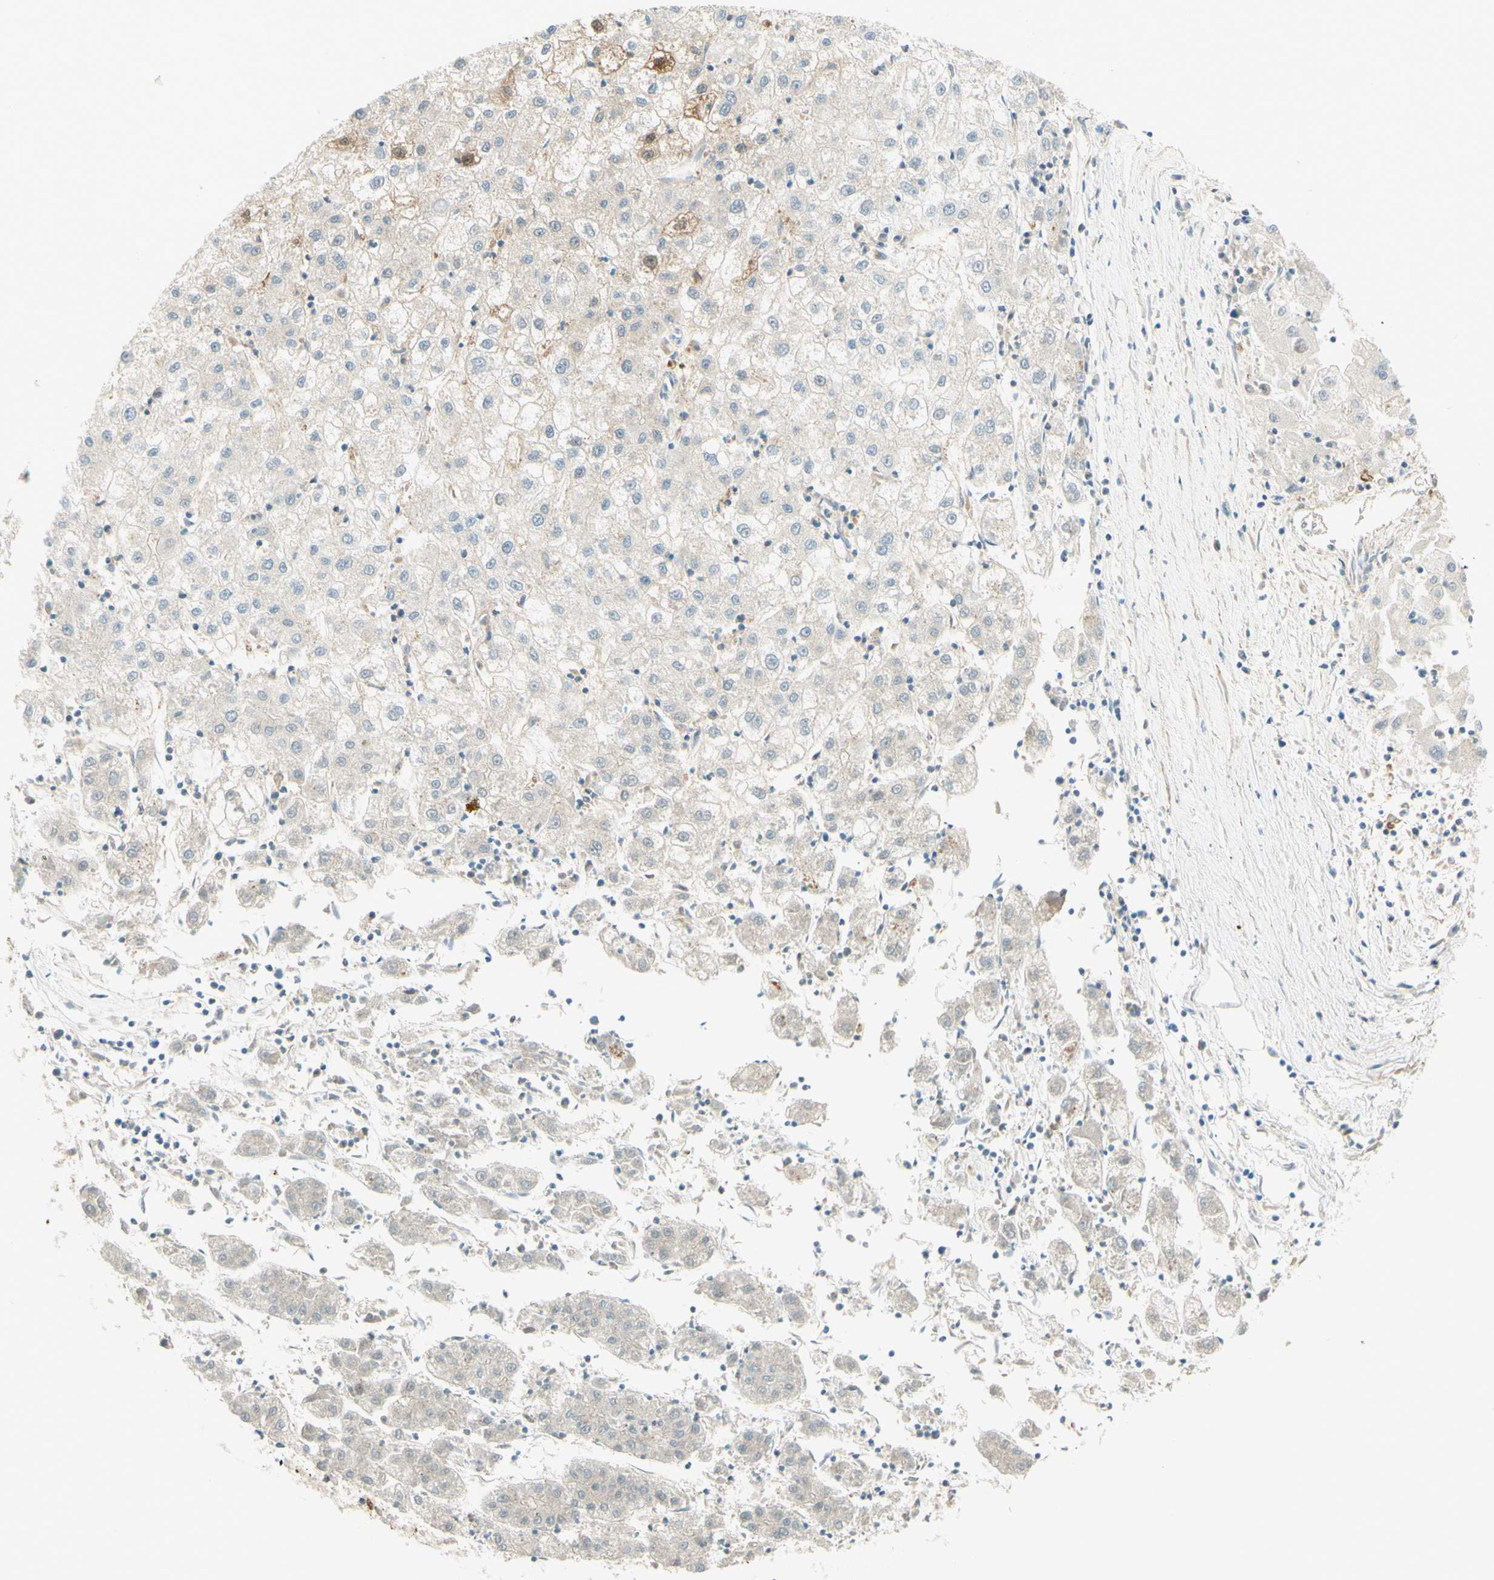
{"staining": {"intensity": "negative", "quantity": "none", "location": "none"}, "tissue": "liver cancer", "cell_type": "Tumor cells", "image_type": "cancer", "snomed": [{"axis": "morphology", "description": "Carcinoma, Hepatocellular, NOS"}, {"axis": "topography", "description": "Liver"}], "caption": "Image shows no protein staining in tumor cells of liver cancer (hepatocellular carcinoma) tissue.", "gene": "PROM1", "patient": {"sex": "male", "age": 72}}